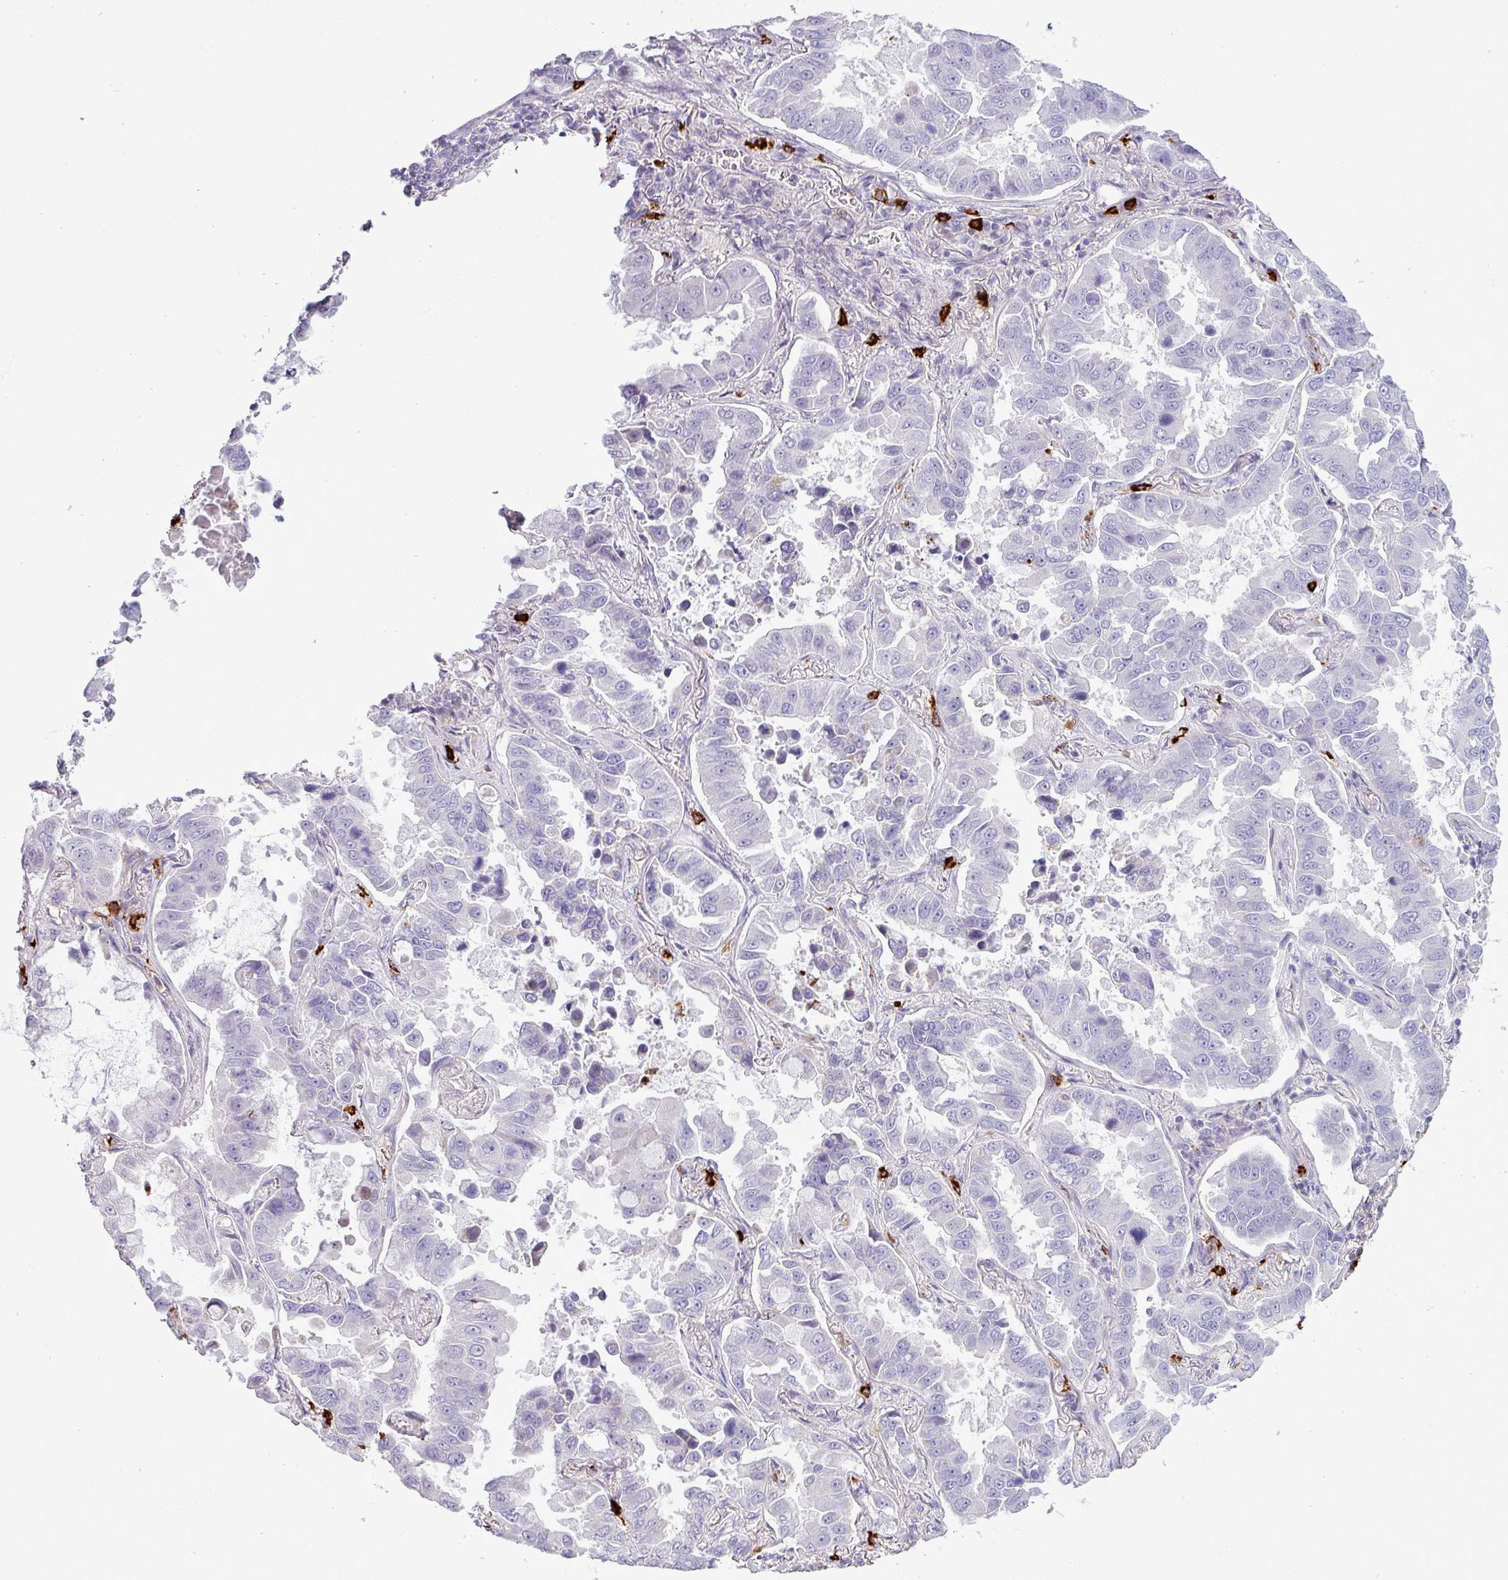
{"staining": {"intensity": "negative", "quantity": "none", "location": "none"}, "tissue": "lung cancer", "cell_type": "Tumor cells", "image_type": "cancer", "snomed": [{"axis": "morphology", "description": "Adenocarcinoma, NOS"}, {"axis": "topography", "description": "Lung"}], "caption": "A high-resolution histopathology image shows IHC staining of lung cancer, which shows no significant staining in tumor cells.", "gene": "TRIM39", "patient": {"sex": "male", "age": 64}}